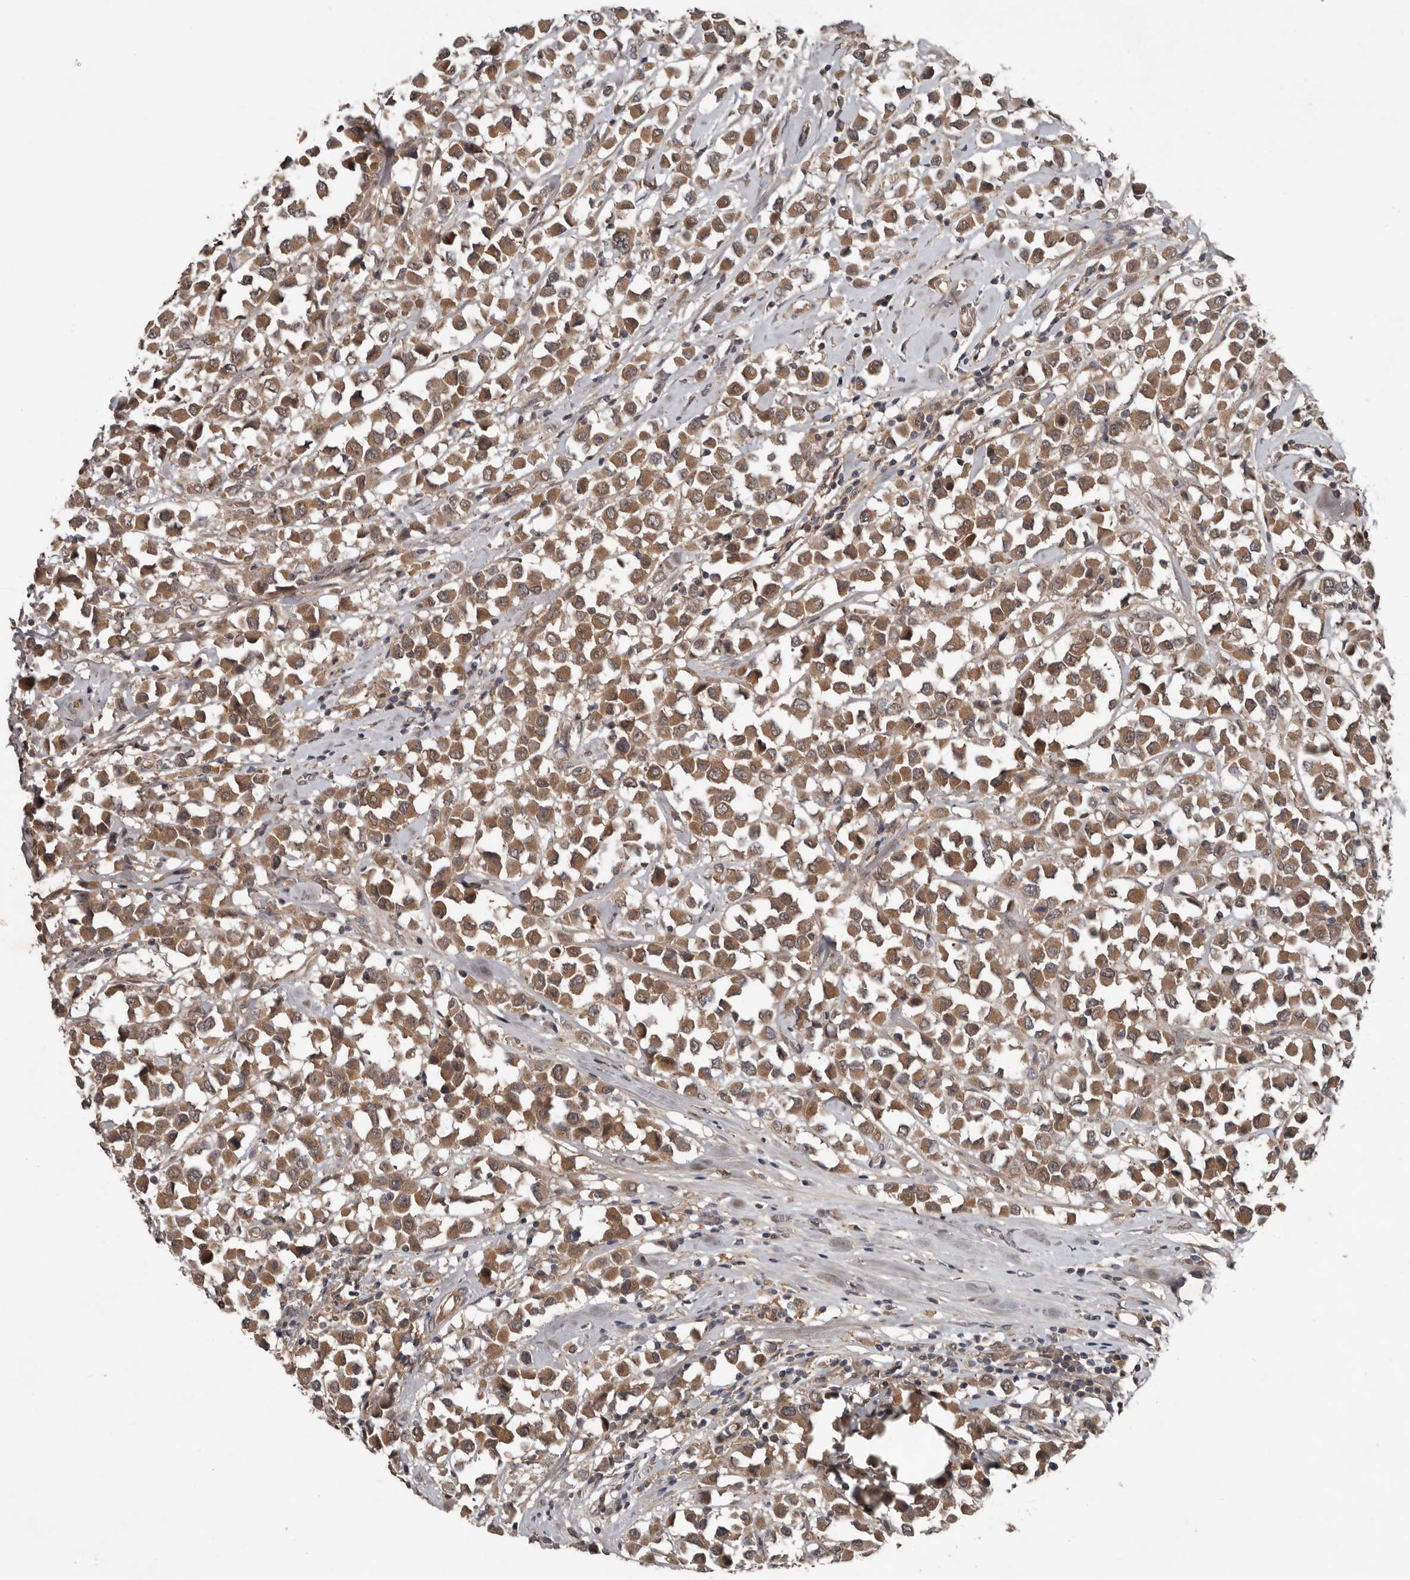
{"staining": {"intensity": "moderate", "quantity": ">75%", "location": "cytoplasmic/membranous"}, "tissue": "breast cancer", "cell_type": "Tumor cells", "image_type": "cancer", "snomed": [{"axis": "morphology", "description": "Duct carcinoma"}, {"axis": "topography", "description": "Breast"}], "caption": "Protein staining demonstrates moderate cytoplasmic/membranous expression in approximately >75% of tumor cells in breast cancer (infiltrating ductal carcinoma). The staining was performed using DAB (3,3'-diaminobenzidine) to visualize the protein expression in brown, while the nuclei were stained in blue with hematoxylin (Magnification: 20x).", "gene": "DNAJB4", "patient": {"sex": "female", "age": 61}}